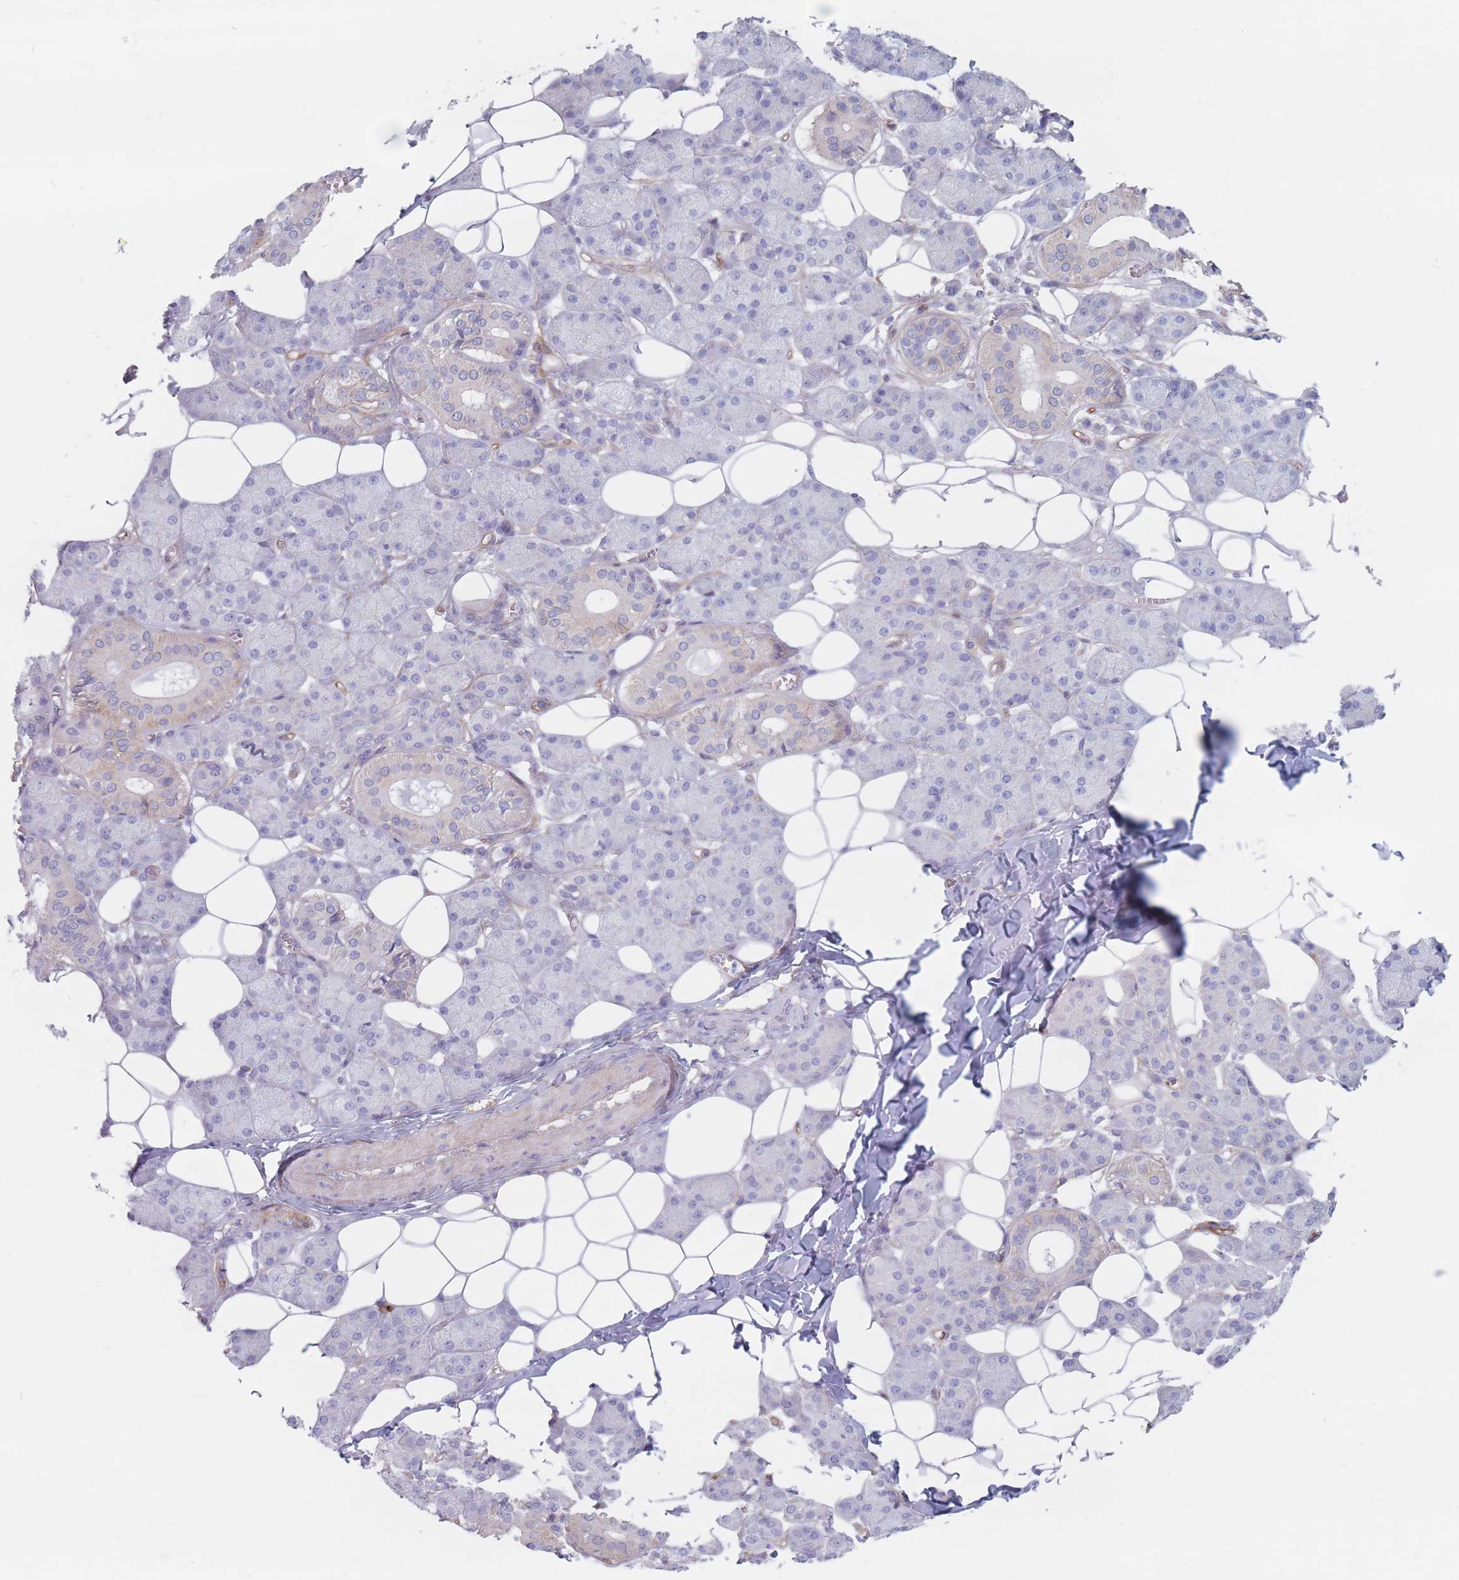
{"staining": {"intensity": "weak", "quantity": "<25%", "location": "cytoplasmic/membranous"}, "tissue": "salivary gland", "cell_type": "Glandular cells", "image_type": "normal", "snomed": [{"axis": "morphology", "description": "Normal tissue, NOS"}, {"axis": "topography", "description": "Salivary gland"}], "caption": "Histopathology image shows no protein staining in glandular cells of normal salivary gland. (DAB (3,3'-diaminobenzidine) IHC visualized using brightfield microscopy, high magnification).", "gene": "PLPP1", "patient": {"sex": "female", "age": 33}}